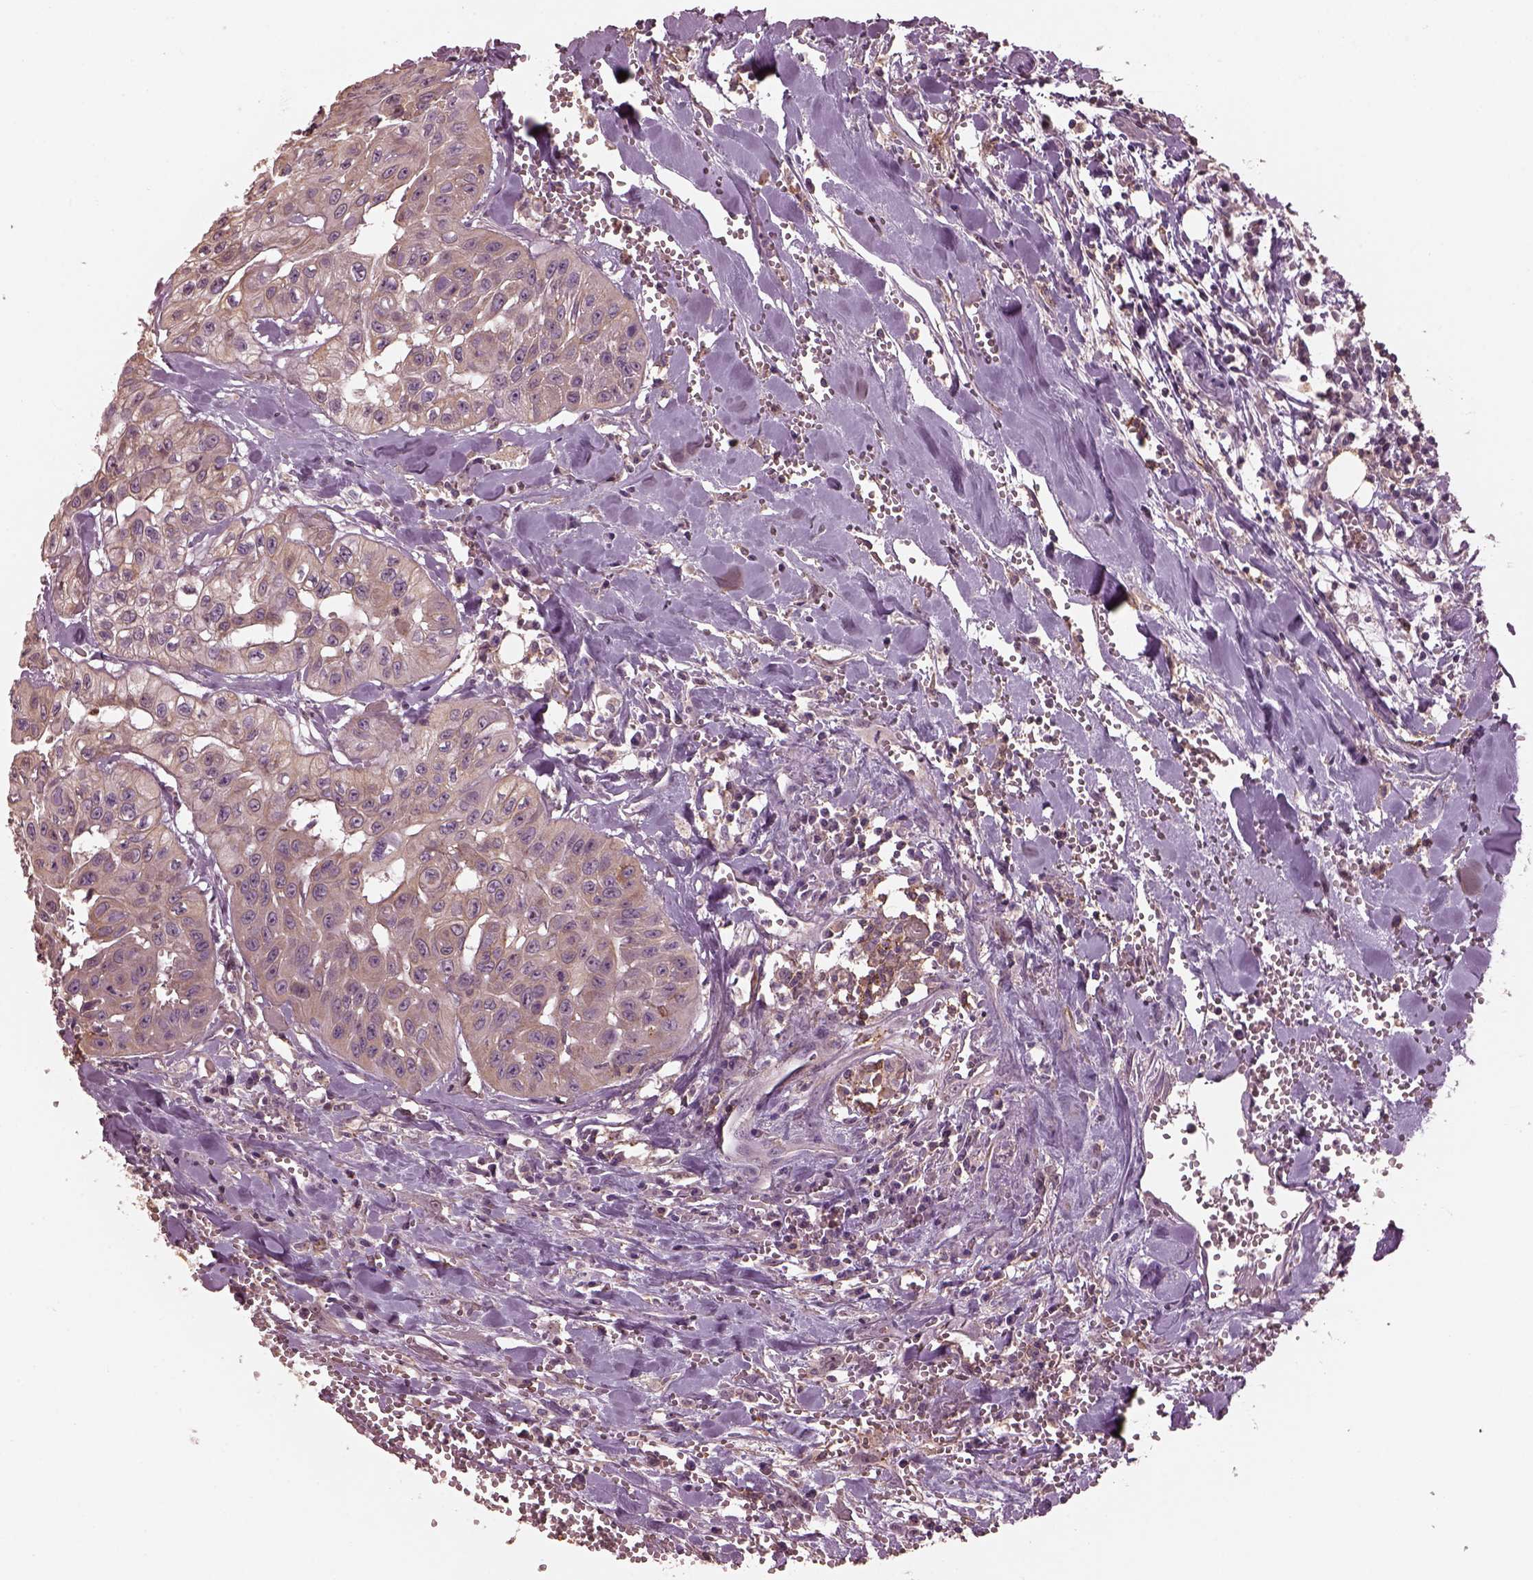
{"staining": {"intensity": "weak", "quantity": "25%-75%", "location": "cytoplasmic/membranous"}, "tissue": "head and neck cancer", "cell_type": "Tumor cells", "image_type": "cancer", "snomed": [{"axis": "morphology", "description": "Adenocarcinoma, NOS"}, {"axis": "topography", "description": "Head-Neck"}], "caption": "Tumor cells demonstrate low levels of weak cytoplasmic/membranous expression in about 25%-75% of cells in human head and neck cancer (adenocarcinoma).", "gene": "SRI", "patient": {"sex": "male", "age": 73}}